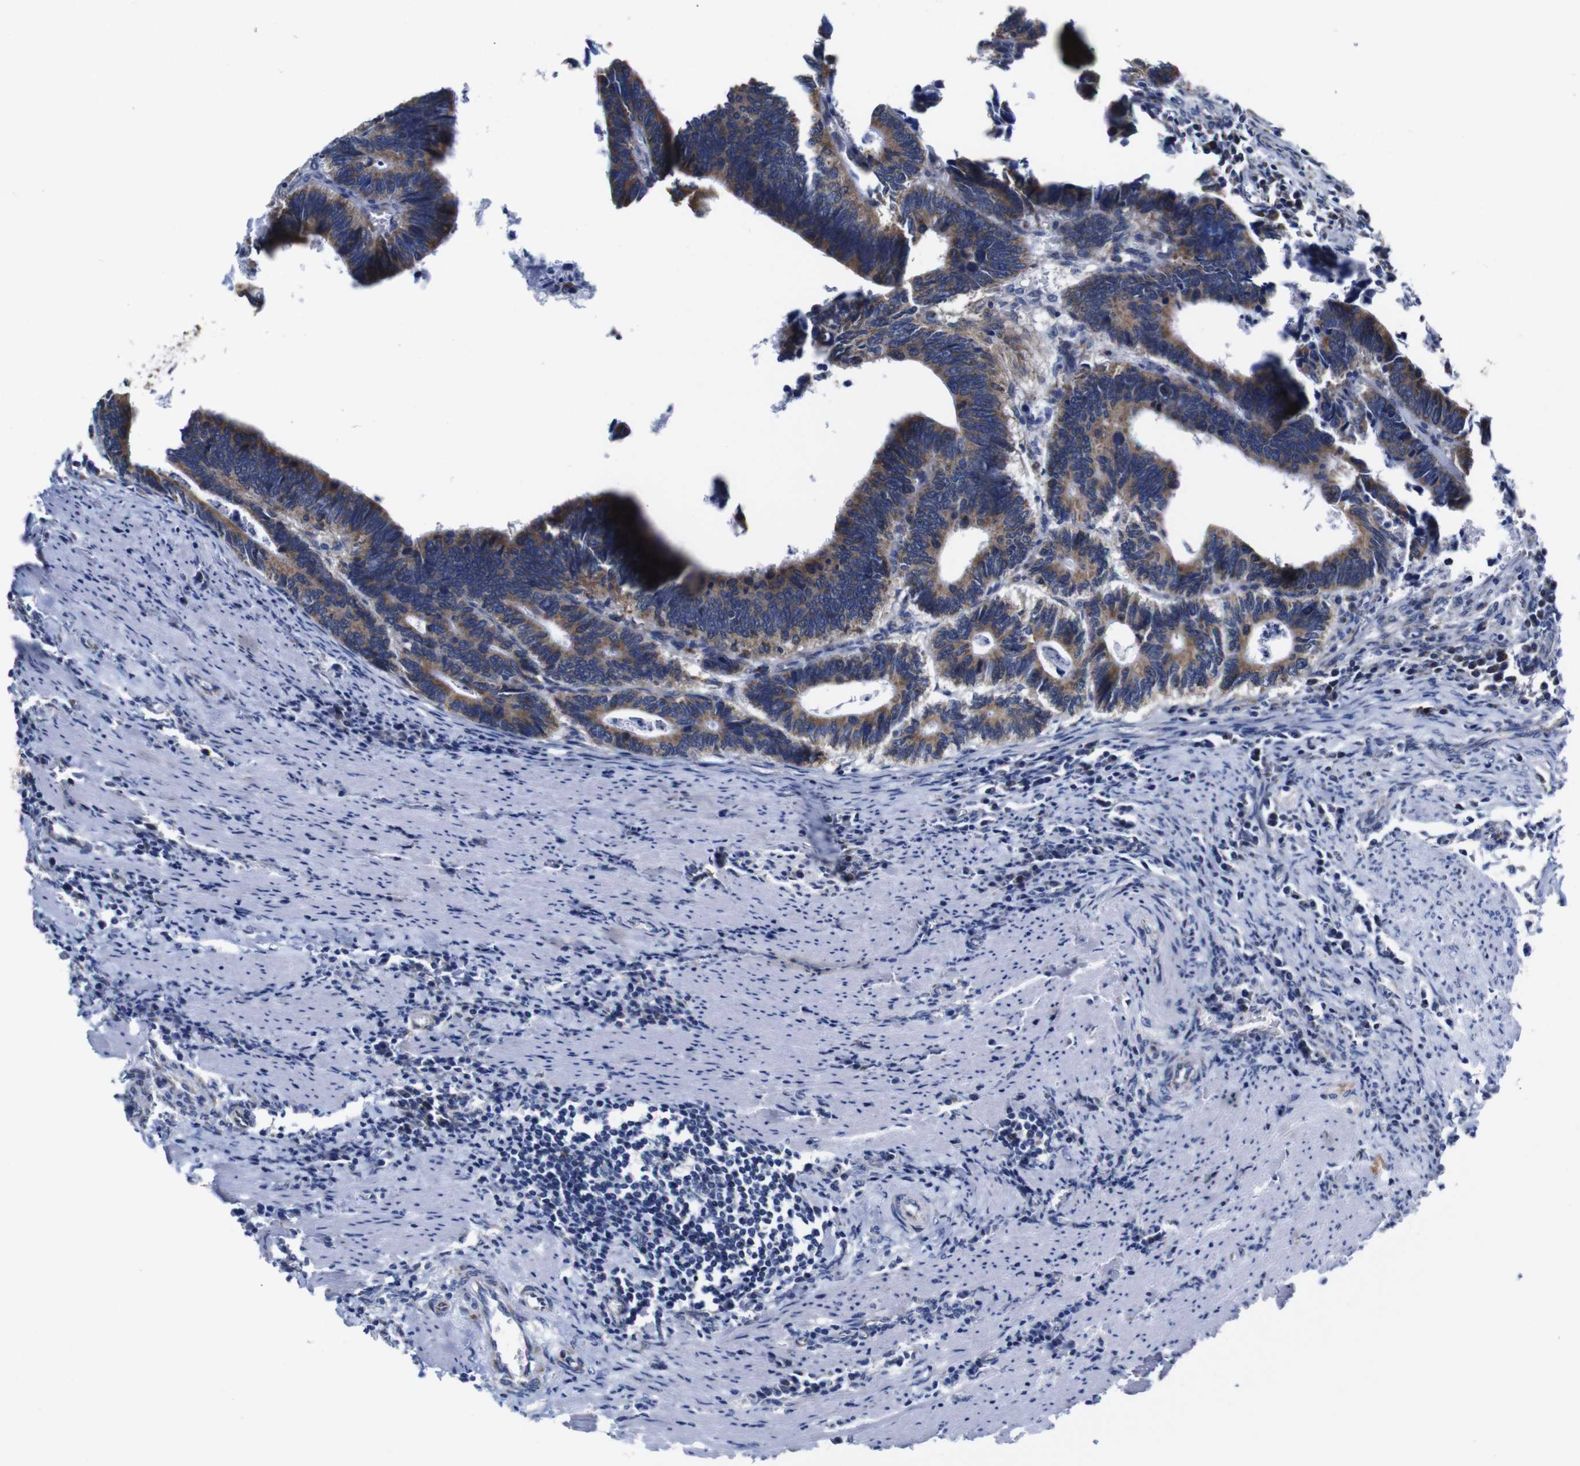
{"staining": {"intensity": "moderate", "quantity": ">75%", "location": "cytoplasmic/membranous"}, "tissue": "colorectal cancer", "cell_type": "Tumor cells", "image_type": "cancer", "snomed": [{"axis": "morphology", "description": "Adenocarcinoma, NOS"}, {"axis": "topography", "description": "Colon"}], "caption": "Protein positivity by immunohistochemistry (IHC) shows moderate cytoplasmic/membranous staining in approximately >75% of tumor cells in colorectal cancer.", "gene": "C17orf80", "patient": {"sex": "male", "age": 72}}